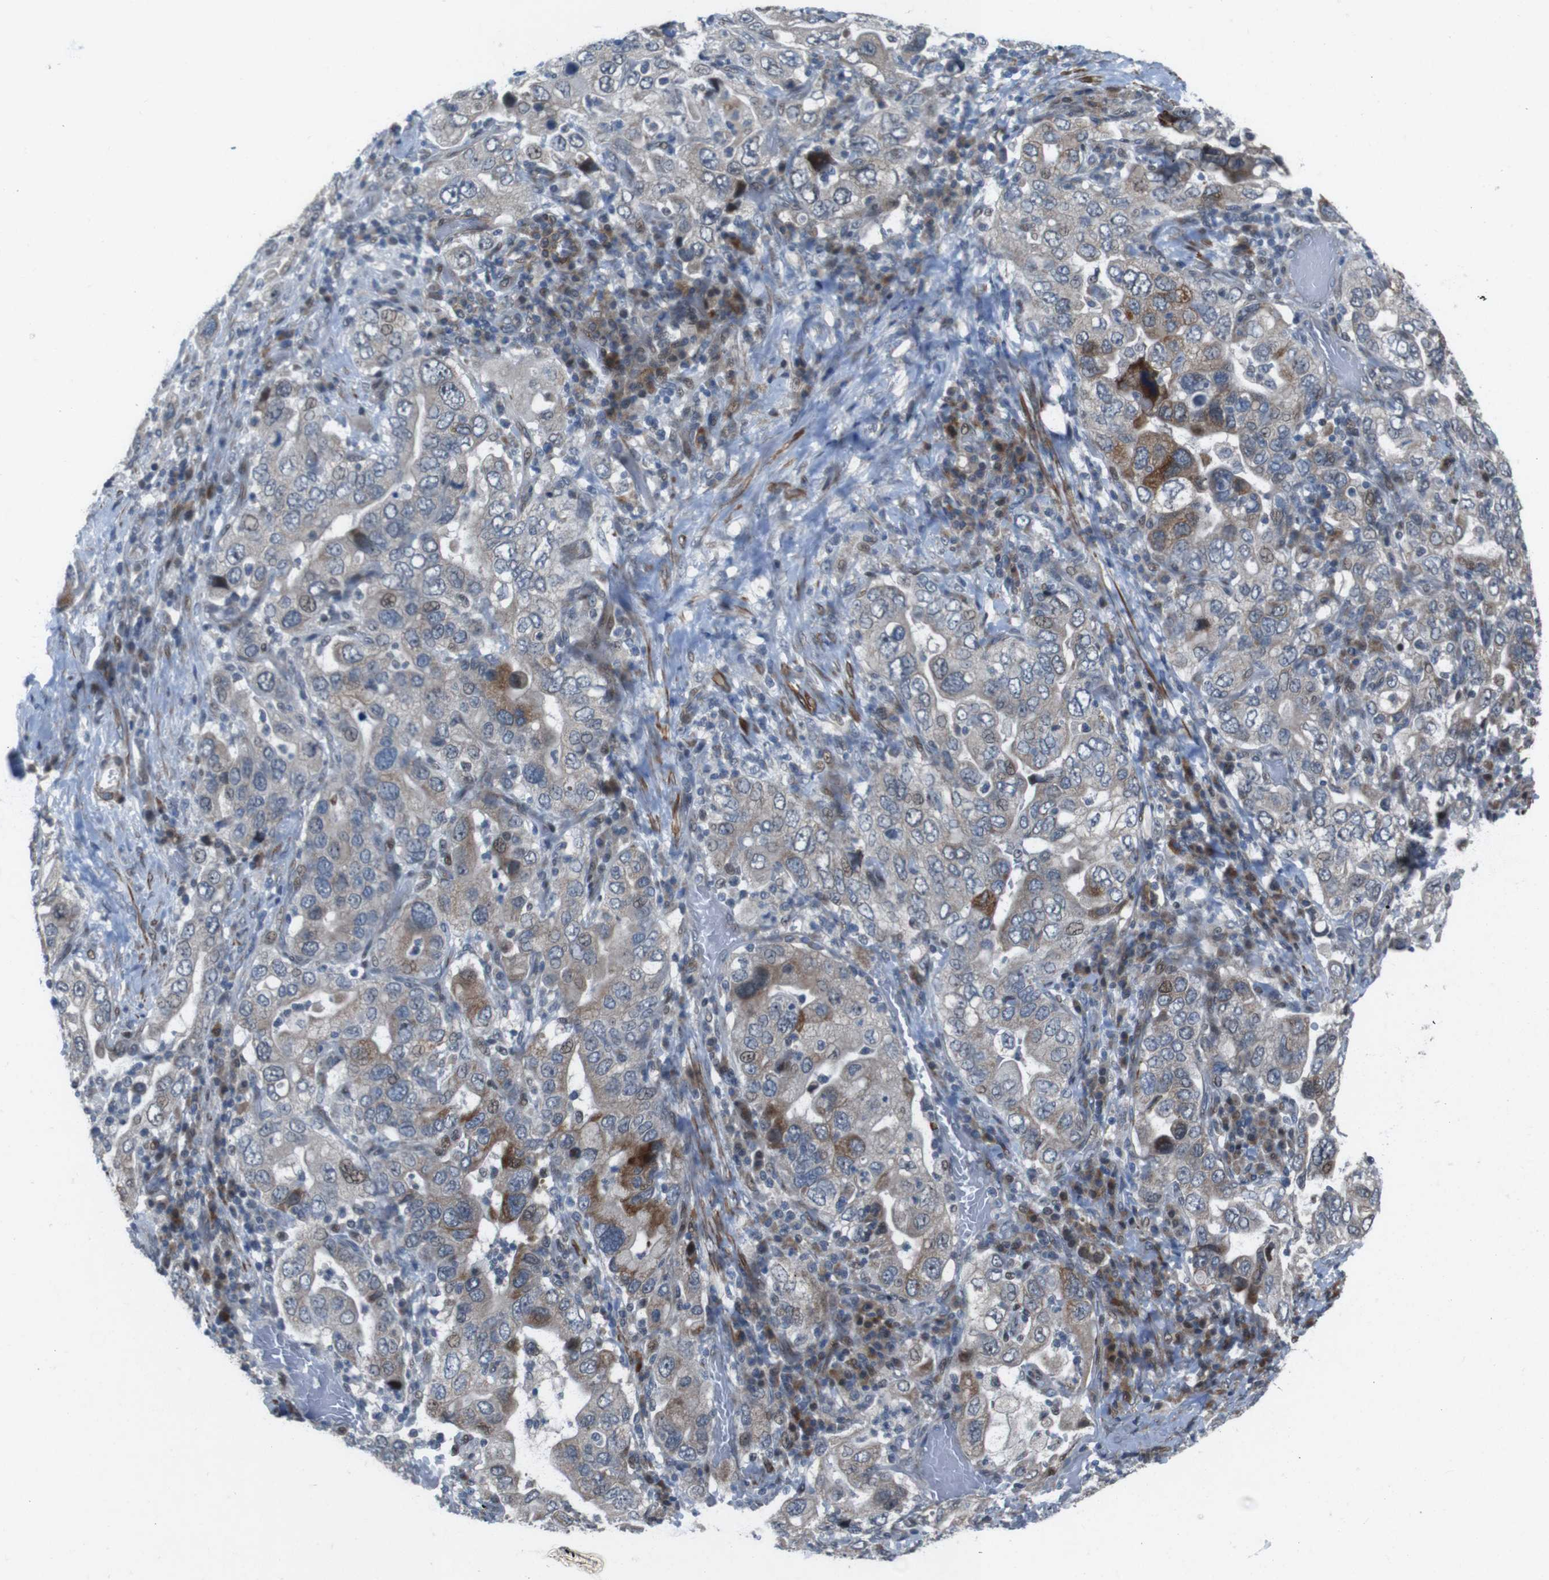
{"staining": {"intensity": "moderate", "quantity": "<25%", "location": "cytoplasmic/membranous,nuclear"}, "tissue": "stomach cancer", "cell_type": "Tumor cells", "image_type": "cancer", "snomed": [{"axis": "morphology", "description": "Adenocarcinoma, NOS"}, {"axis": "topography", "description": "Stomach, upper"}], "caption": "Adenocarcinoma (stomach) stained with immunohistochemistry (IHC) shows moderate cytoplasmic/membranous and nuclear positivity in approximately <25% of tumor cells.", "gene": "PBRM1", "patient": {"sex": "male", "age": 62}}